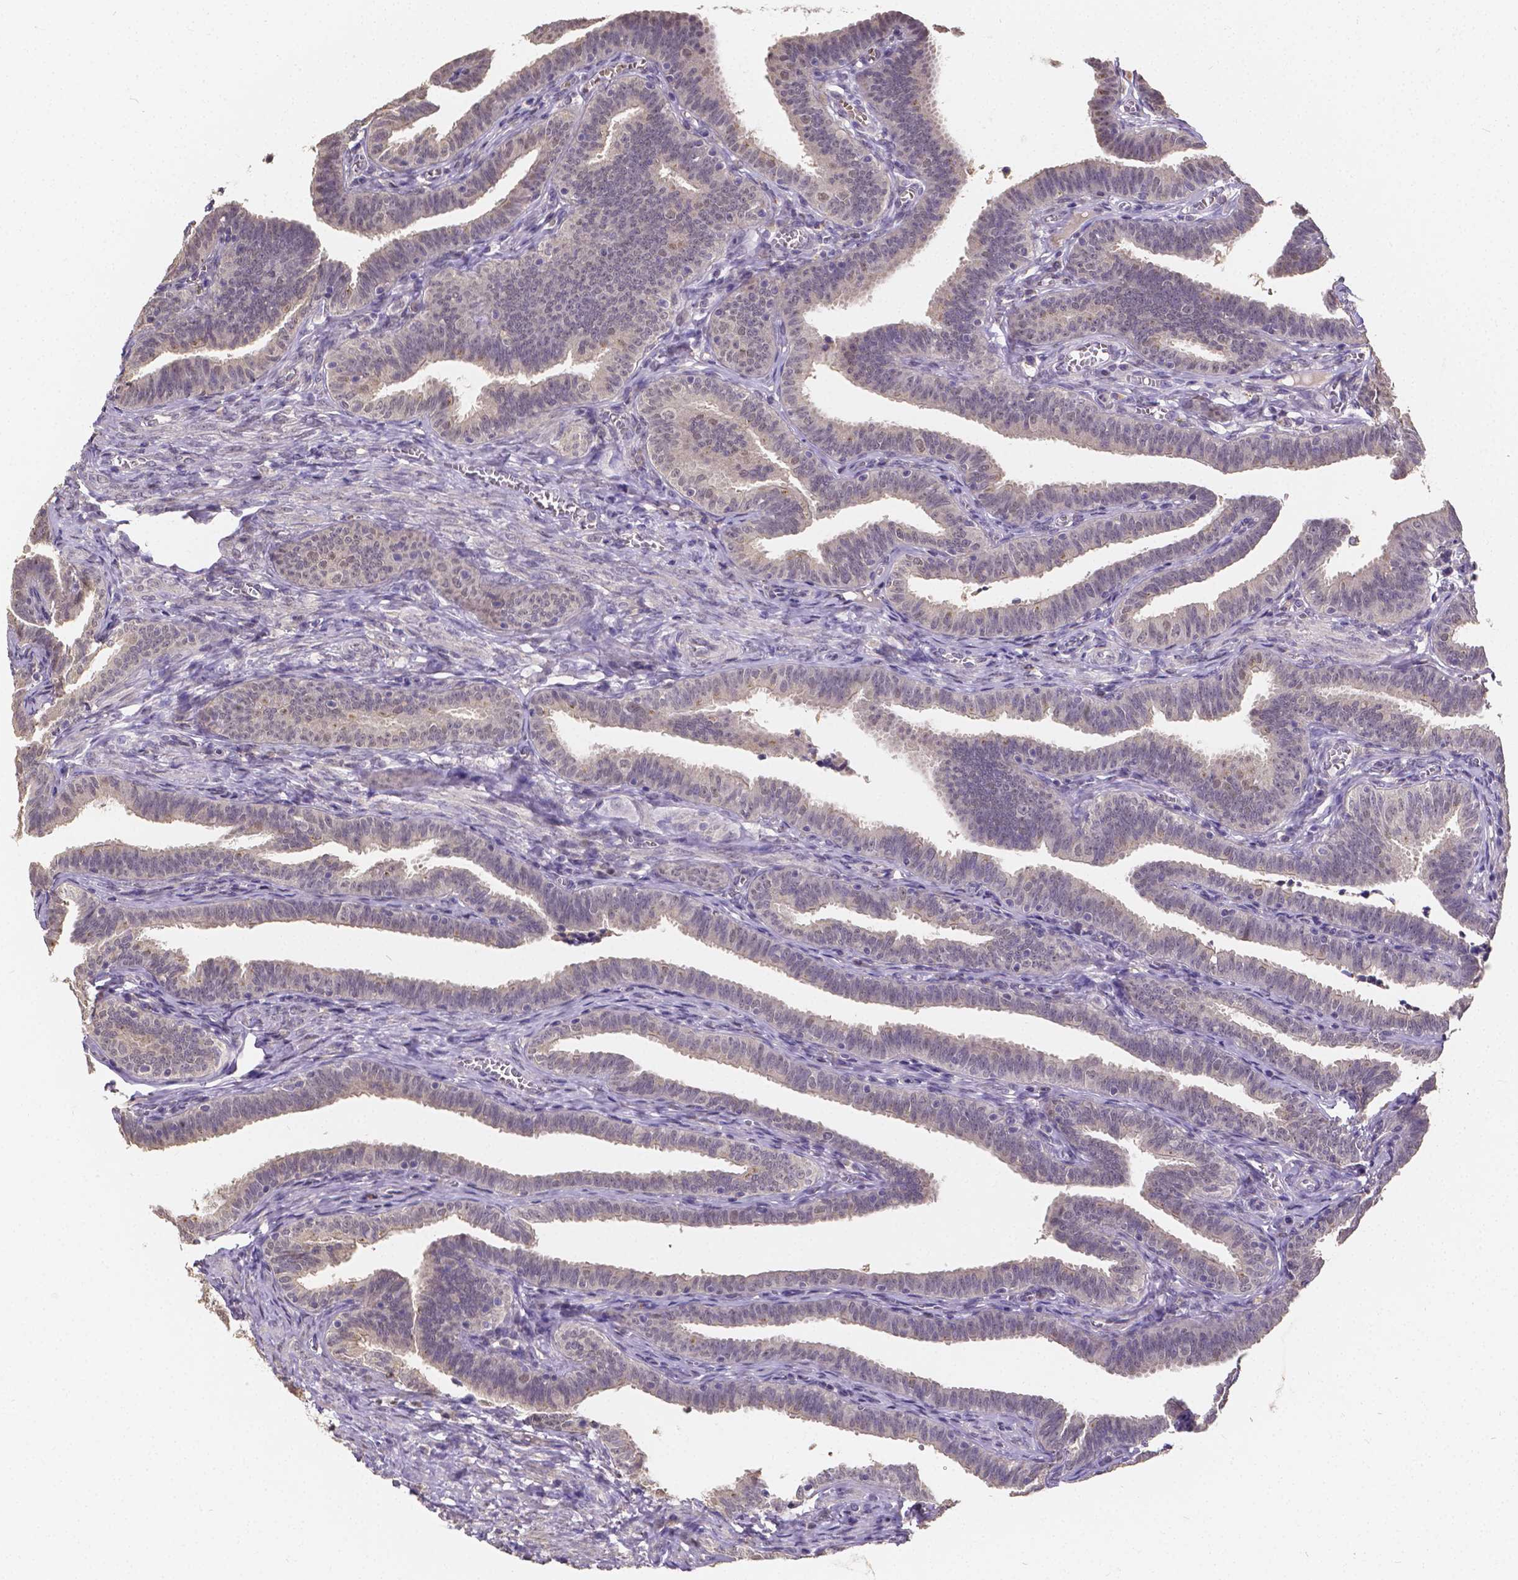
{"staining": {"intensity": "weak", "quantity": "<25%", "location": "cytoplasmic/membranous"}, "tissue": "fallopian tube", "cell_type": "Glandular cells", "image_type": "normal", "snomed": [{"axis": "morphology", "description": "Normal tissue, NOS"}, {"axis": "topography", "description": "Fallopian tube"}], "caption": "The immunohistochemistry image has no significant expression in glandular cells of fallopian tube. Nuclei are stained in blue.", "gene": "CTNNA2", "patient": {"sex": "female", "age": 25}}